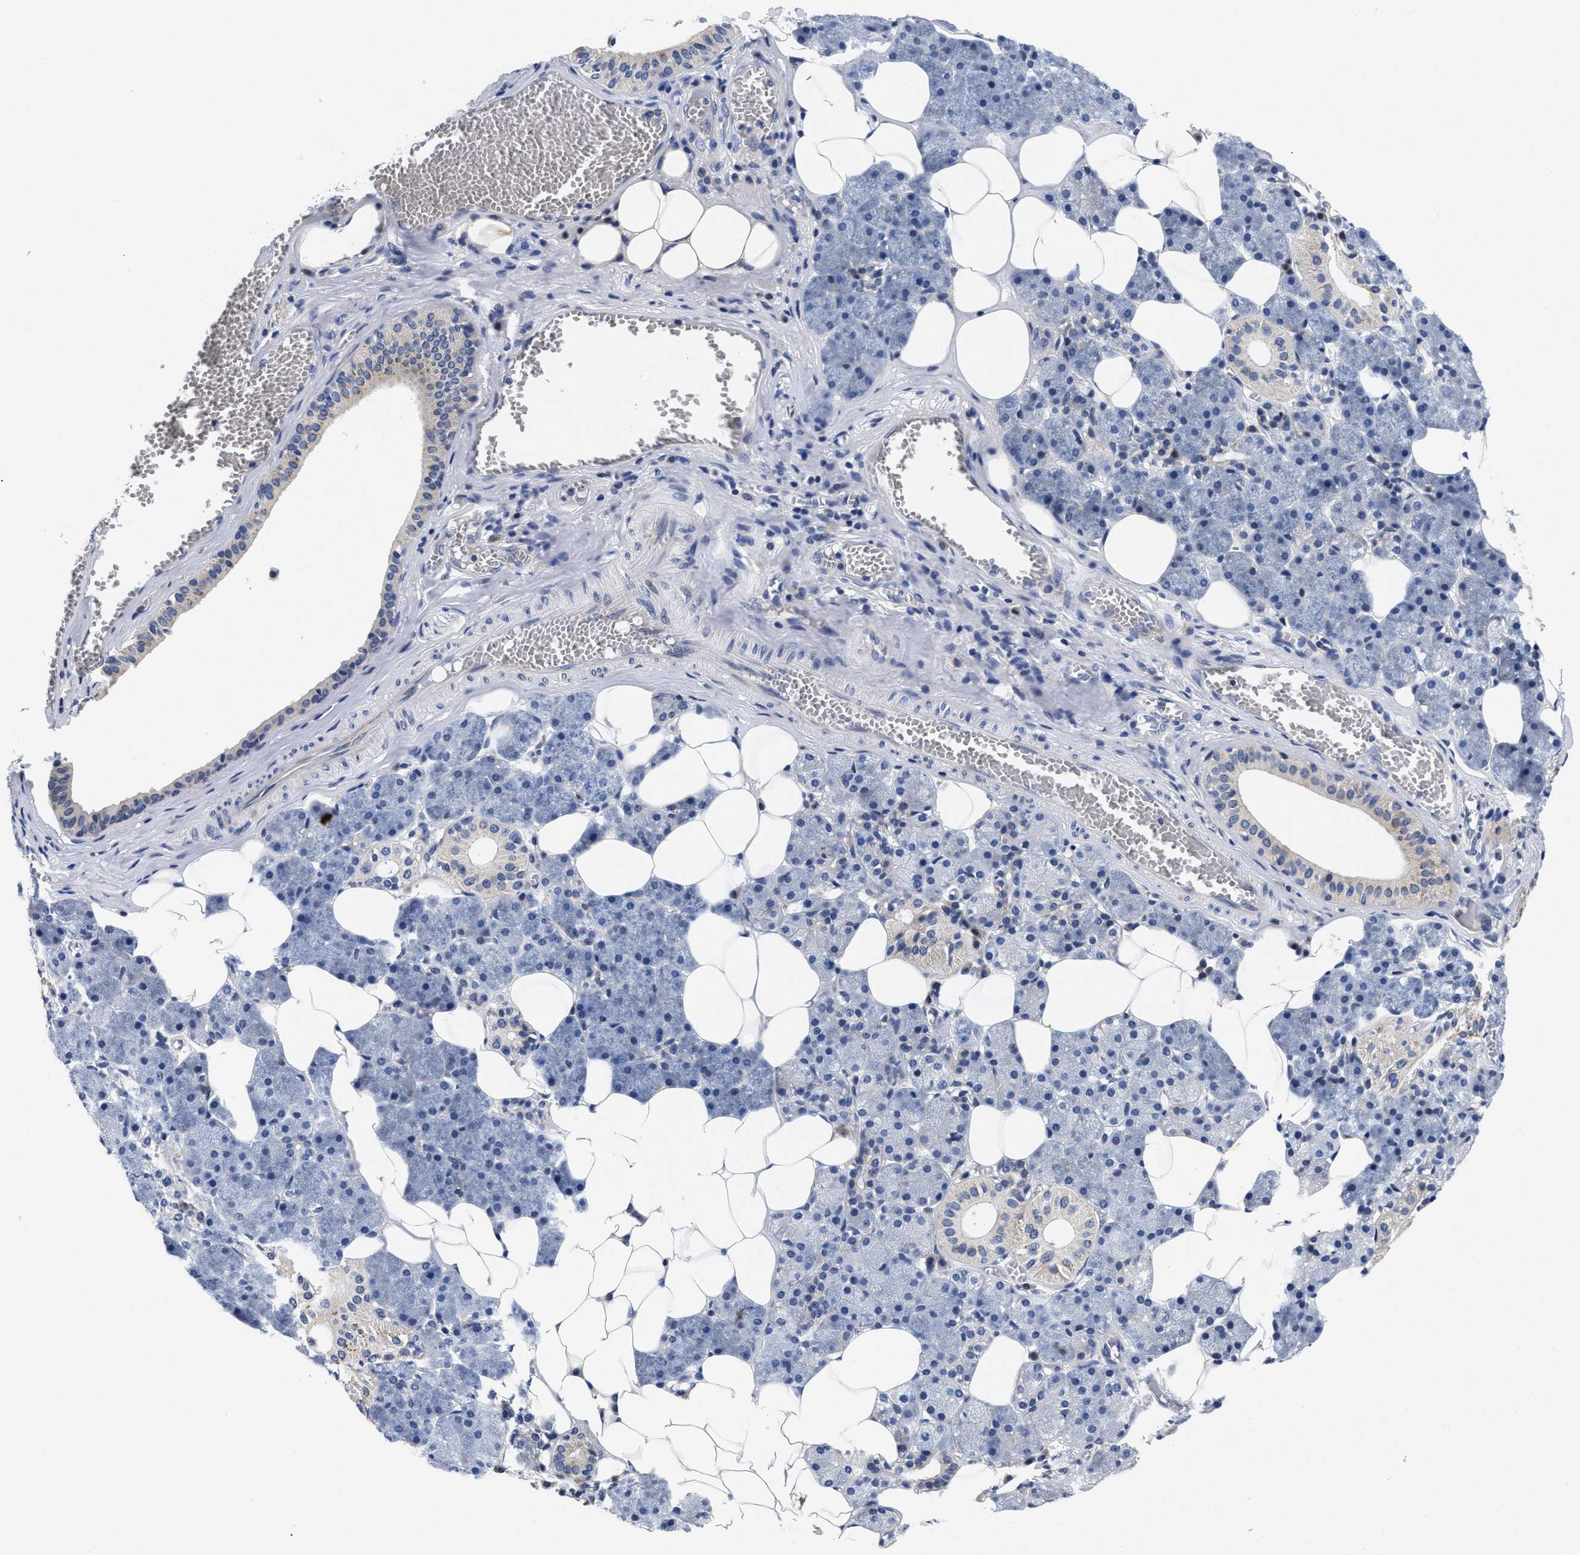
{"staining": {"intensity": "negative", "quantity": "none", "location": "none"}, "tissue": "salivary gland", "cell_type": "Glandular cells", "image_type": "normal", "snomed": [{"axis": "morphology", "description": "Normal tissue, NOS"}, {"axis": "topography", "description": "Salivary gland"}], "caption": "DAB immunohistochemical staining of benign human salivary gland reveals no significant staining in glandular cells.", "gene": "LAD1", "patient": {"sex": "female", "age": 33}}